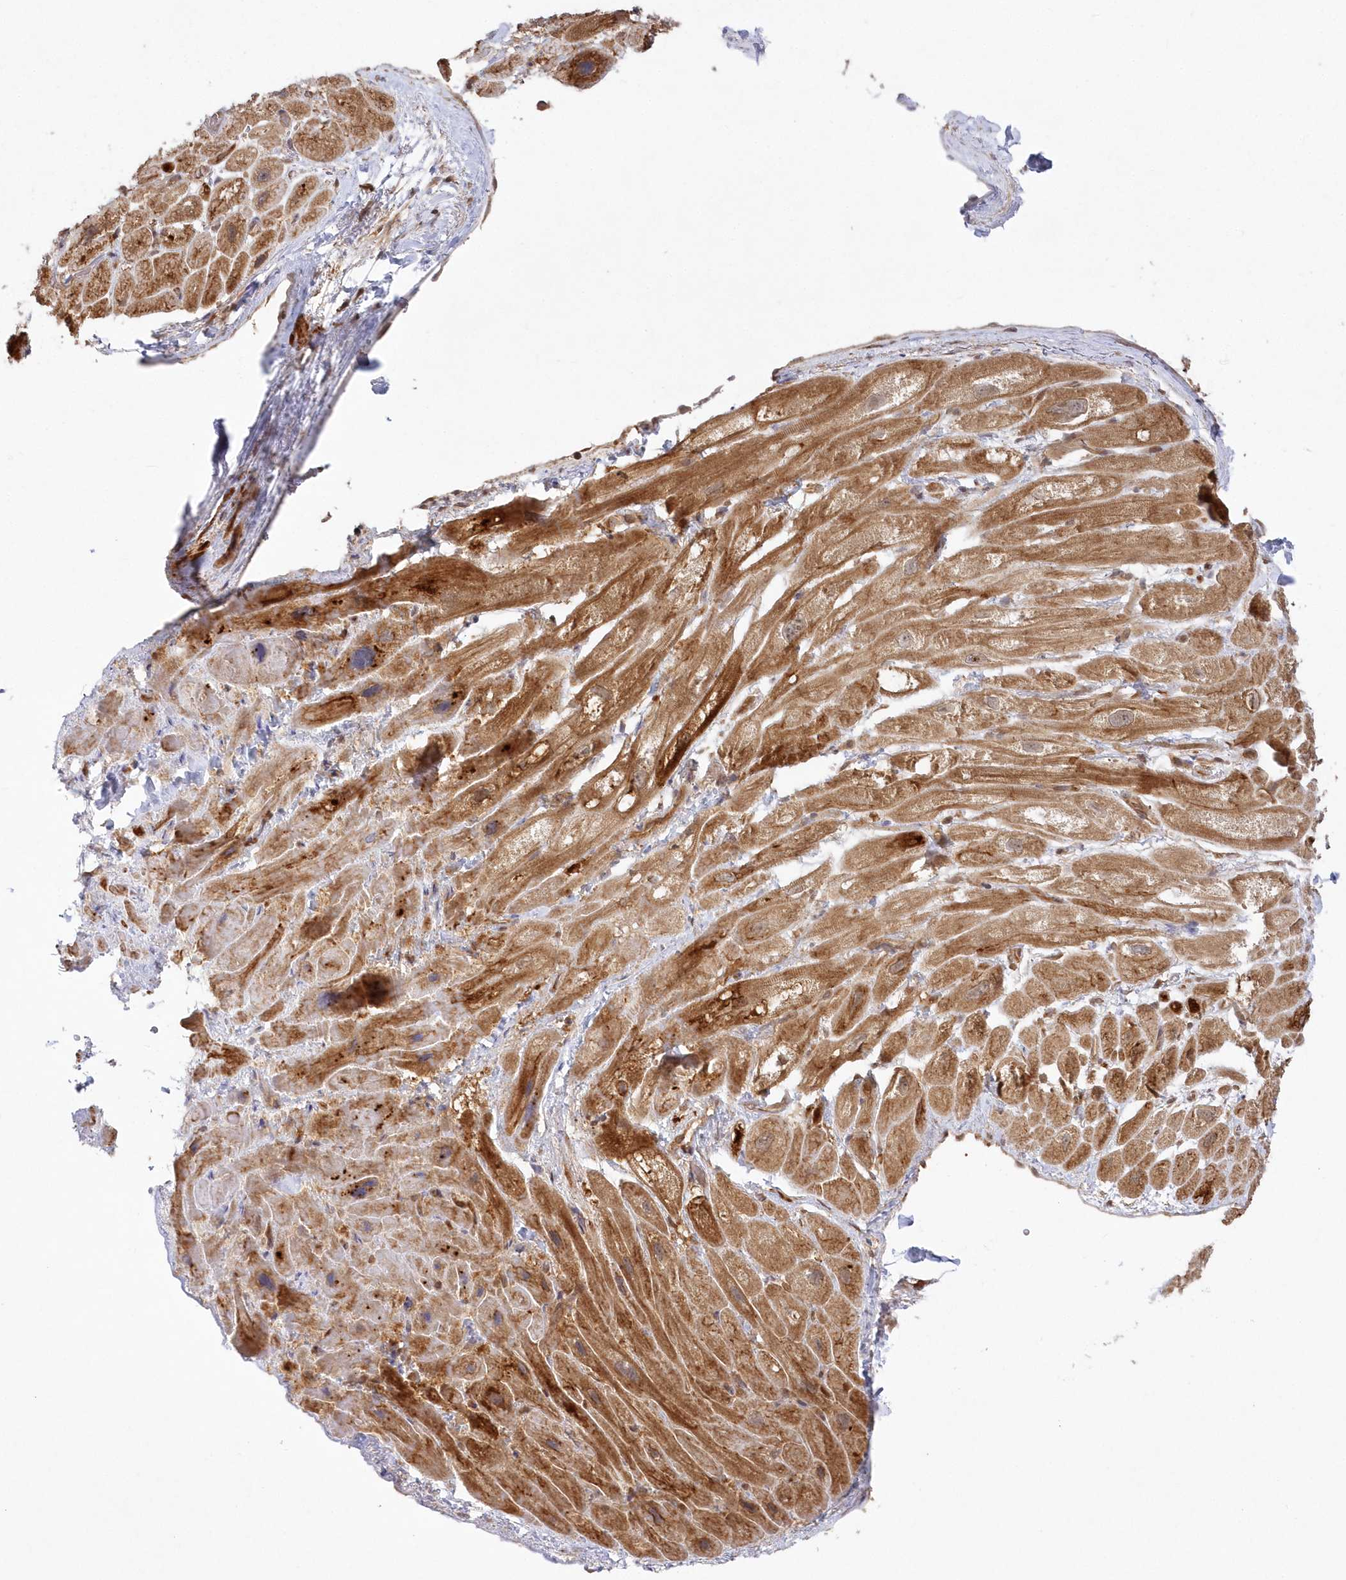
{"staining": {"intensity": "strong", "quantity": "25%-75%", "location": "cytoplasmic/membranous"}, "tissue": "heart muscle", "cell_type": "Cardiomyocytes", "image_type": "normal", "snomed": [{"axis": "morphology", "description": "Normal tissue, NOS"}, {"axis": "topography", "description": "Heart"}], "caption": "Immunohistochemical staining of normal heart muscle reveals strong cytoplasmic/membranous protein staining in about 25%-75% of cardiomyocytes.", "gene": "GBE1", "patient": {"sex": "male", "age": 49}}